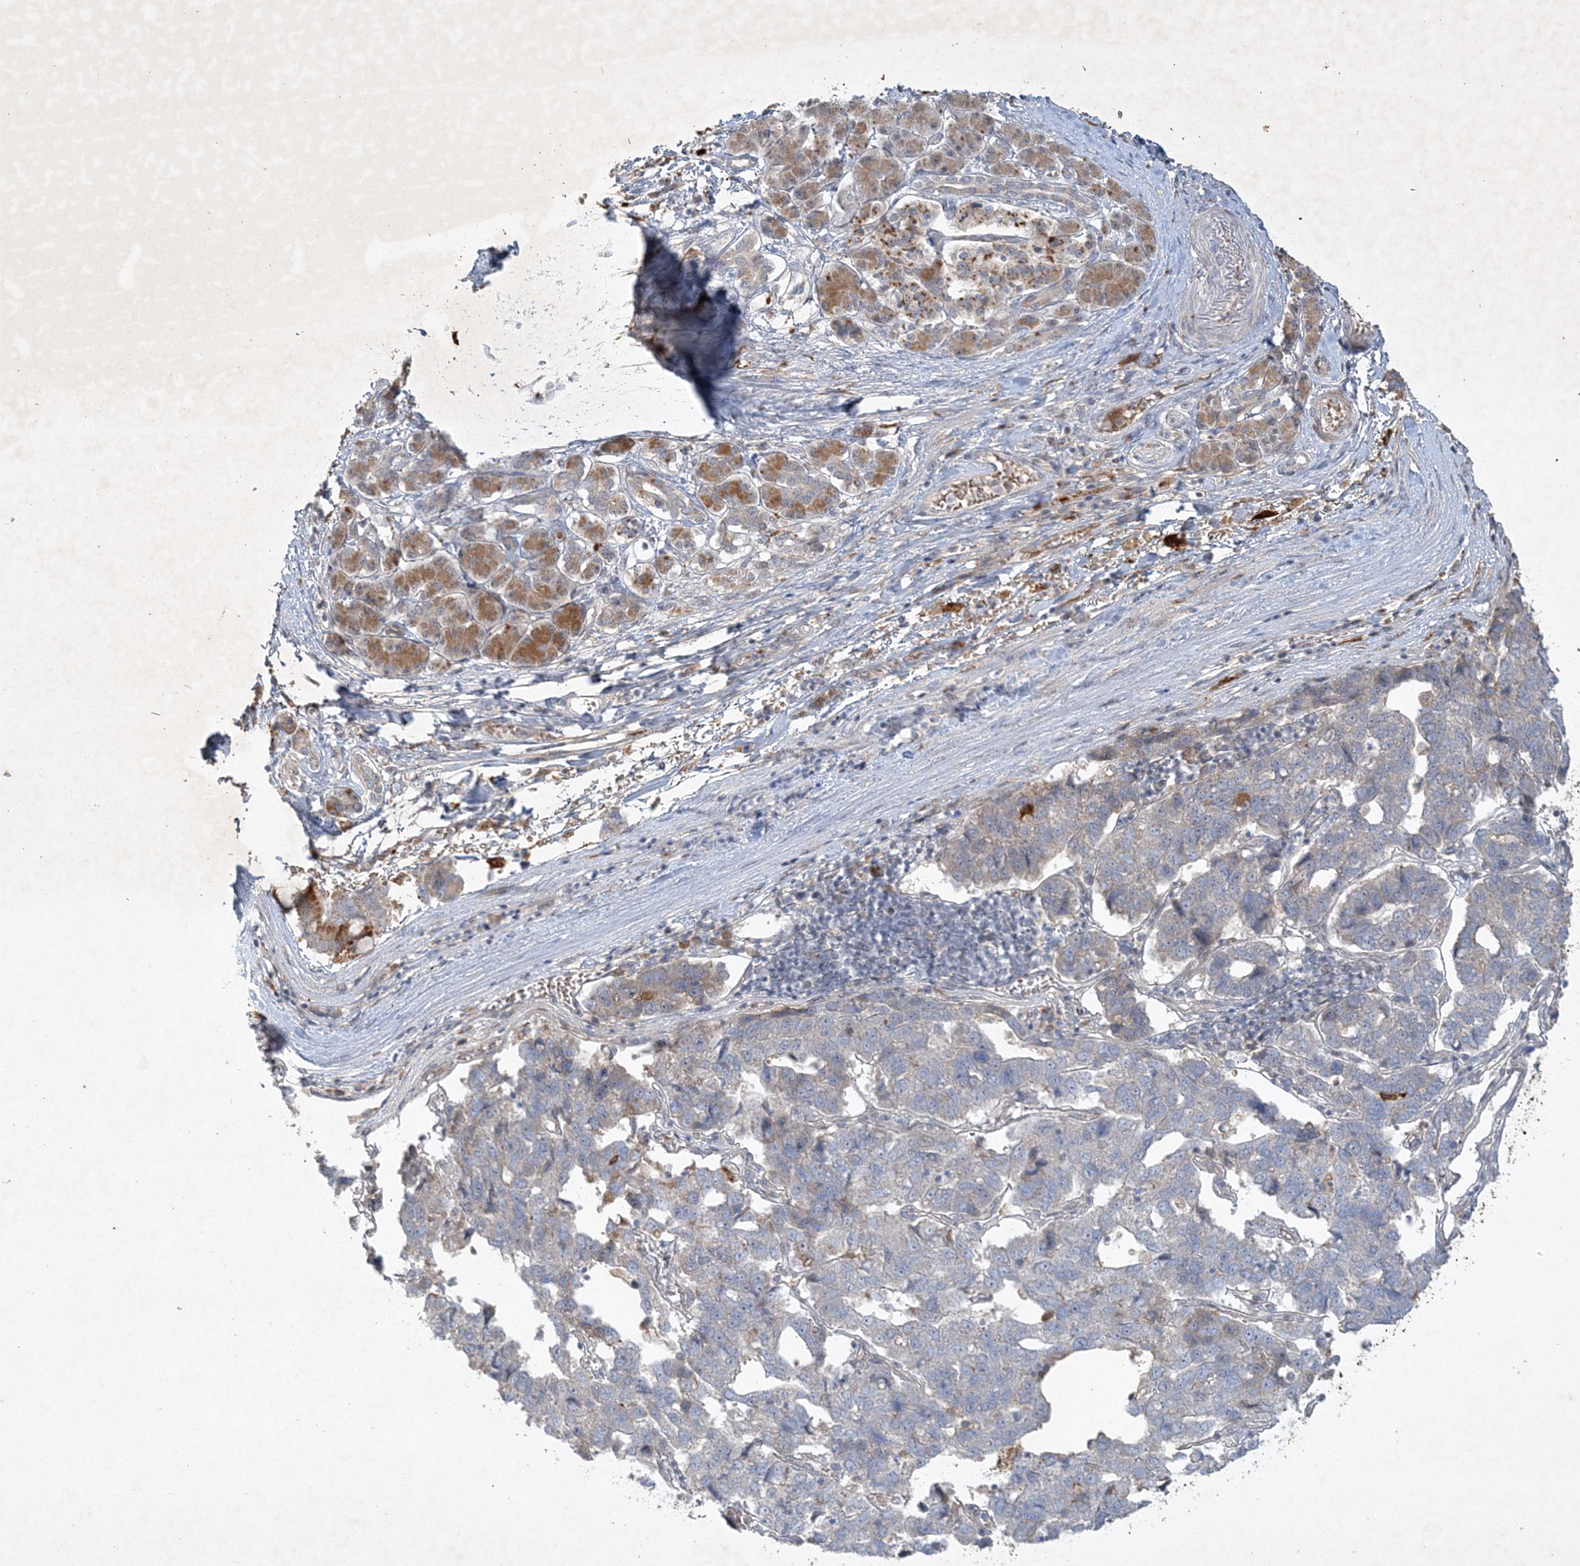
{"staining": {"intensity": "negative", "quantity": "none", "location": "none"}, "tissue": "pancreatic cancer", "cell_type": "Tumor cells", "image_type": "cancer", "snomed": [{"axis": "morphology", "description": "Adenocarcinoma, NOS"}, {"axis": "topography", "description": "Pancreas"}], "caption": "The histopathology image reveals no staining of tumor cells in pancreatic cancer (adenocarcinoma). Nuclei are stained in blue.", "gene": "THG1L", "patient": {"sex": "female", "age": 61}}